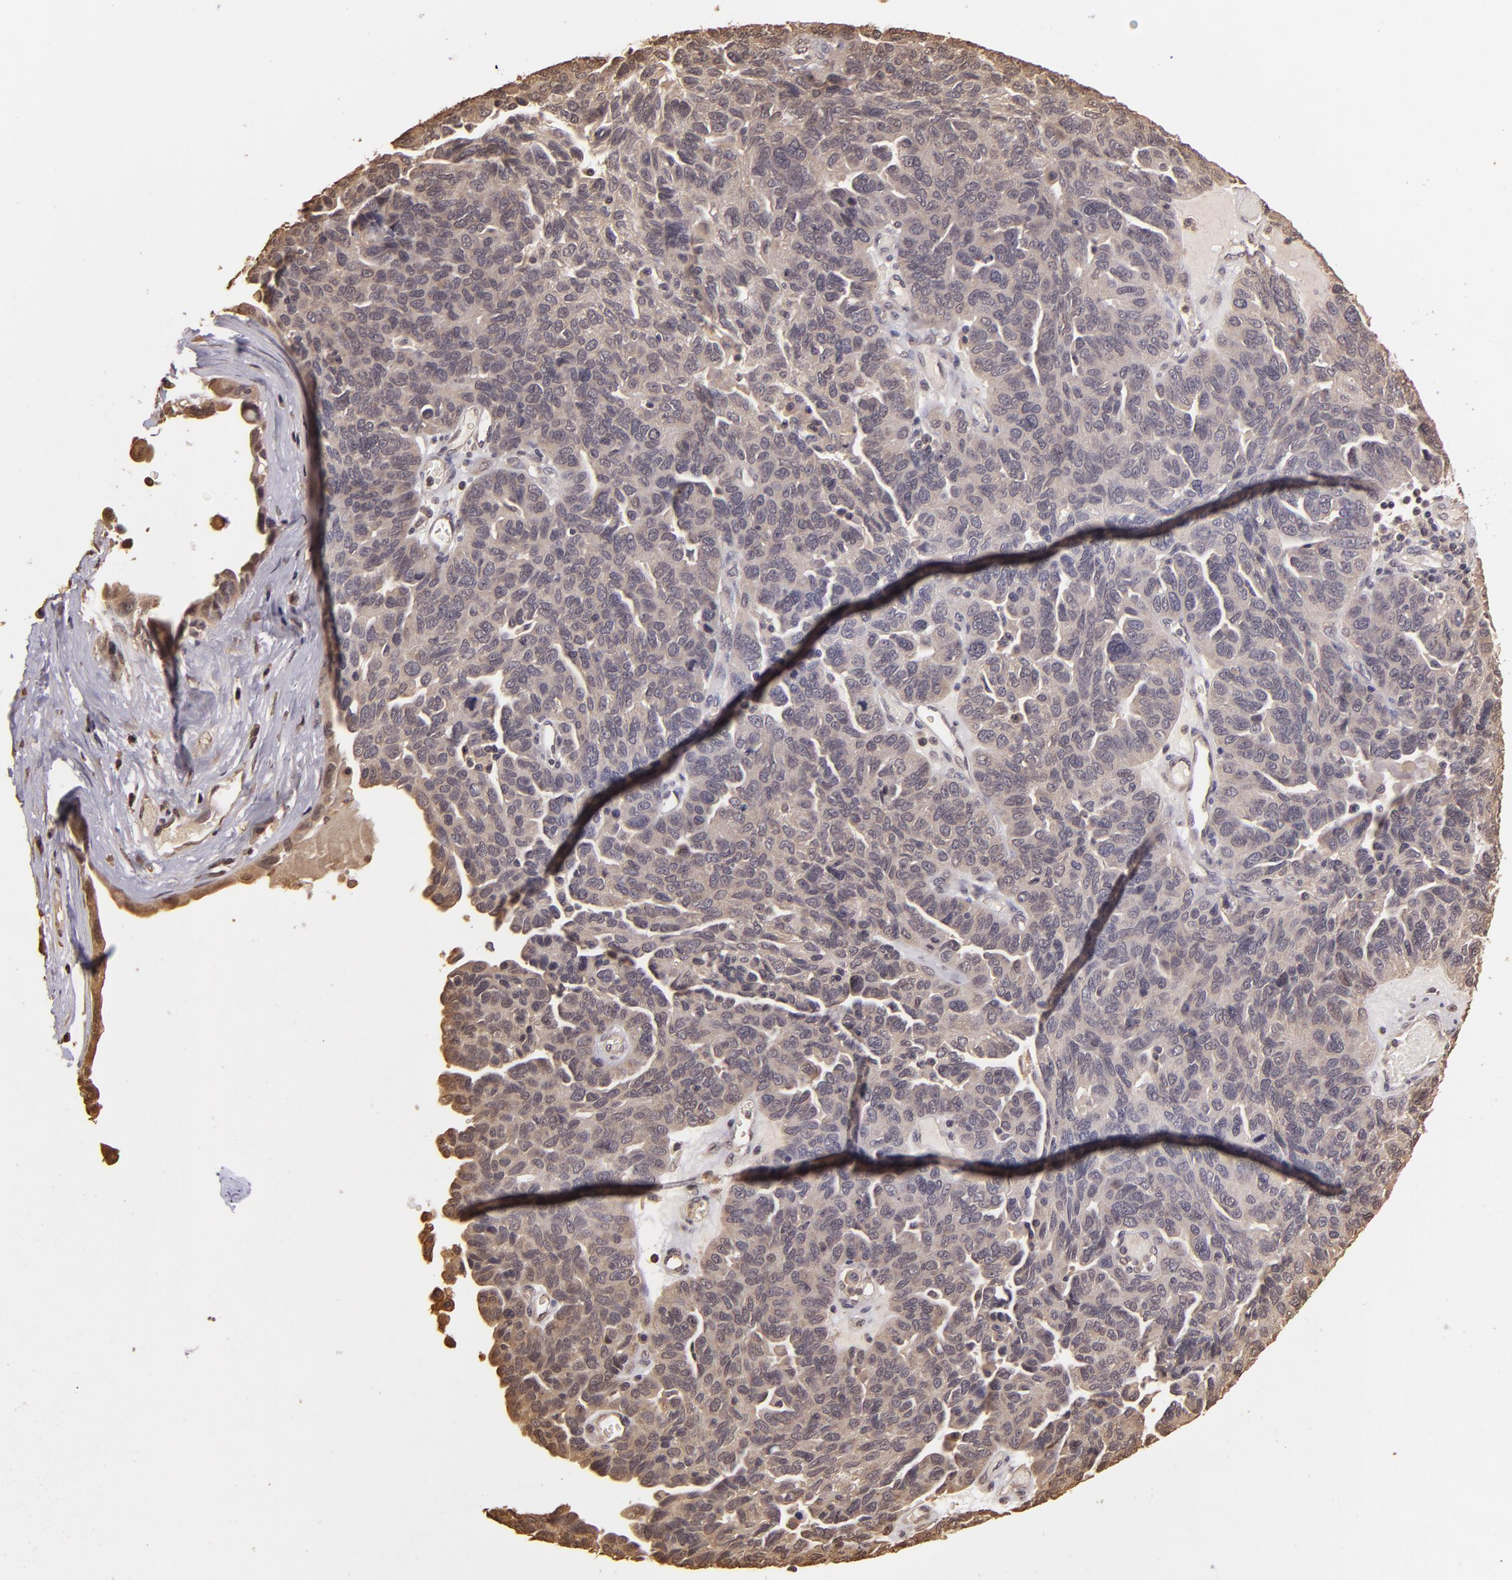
{"staining": {"intensity": "negative", "quantity": "none", "location": "none"}, "tissue": "ovarian cancer", "cell_type": "Tumor cells", "image_type": "cancer", "snomed": [{"axis": "morphology", "description": "Cystadenocarcinoma, serous, NOS"}, {"axis": "topography", "description": "Ovary"}], "caption": "The immunohistochemistry (IHC) micrograph has no significant positivity in tumor cells of ovarian cancer tissue.", "gene": "ARPC2", "patient": {"sex": "female", "age": 64}}